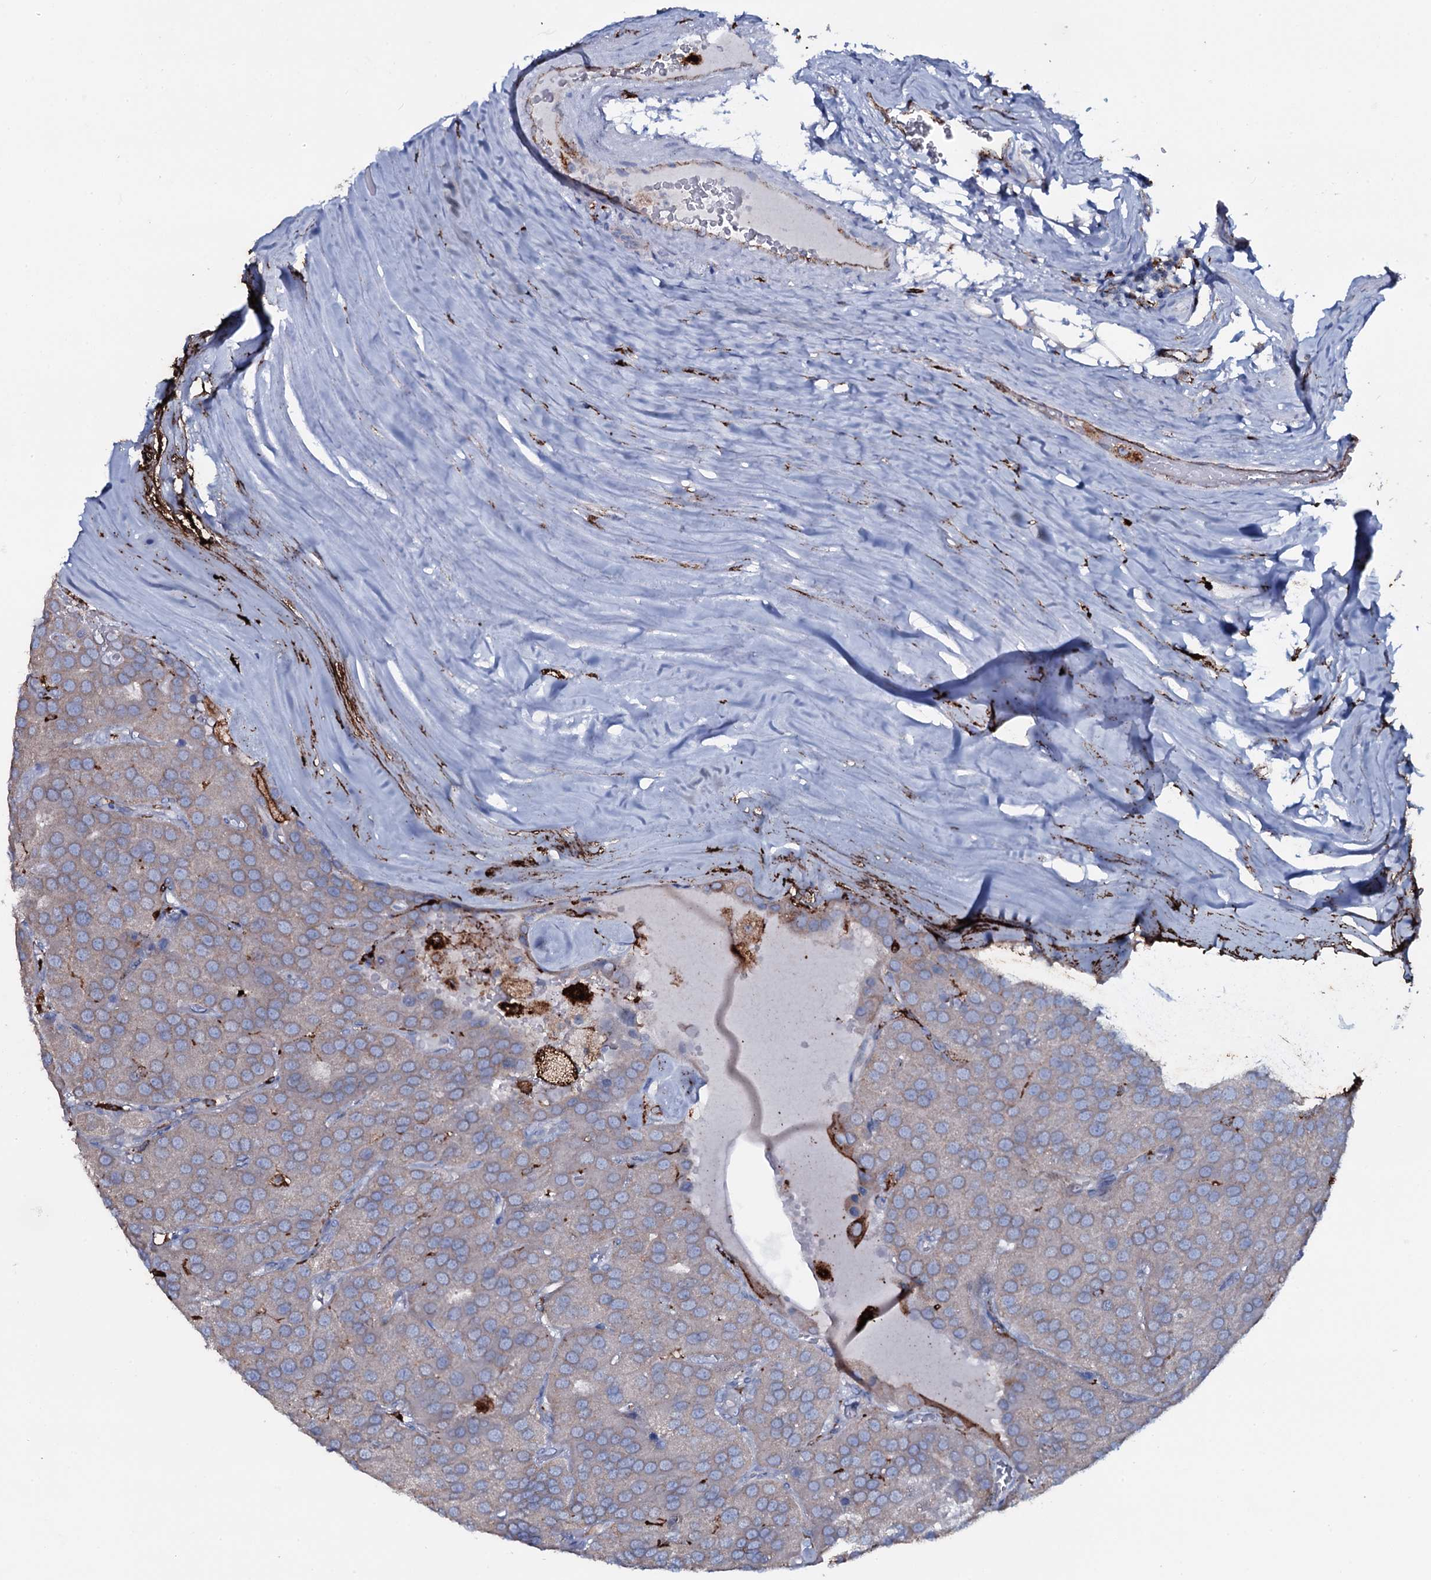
{"staining": {"intensity": "weak", "quantity": "<25%", "location": "cytoplasmic/membranous"}, "tissue": "parathyroid gland", "cell_type": "Glandular cells", "image_type": "normal", "snomed": [{"axis": "morphology", "description": "Normal tissue, NOS"}, {"axis": "morphology", "description": "Adenoma, NOS"}, {"axis": "topography", "description": "Parathyroid gland"}], "caption": "IHC micrograph of benign parathyroid gland stained for a protein (brown), which demonstrates no expression in glandular cells. (DAB immunohistochemistry (IHC), high magnification).", "gene": "OSBPL2", "patient": {"sex": "female", "age": 86}}